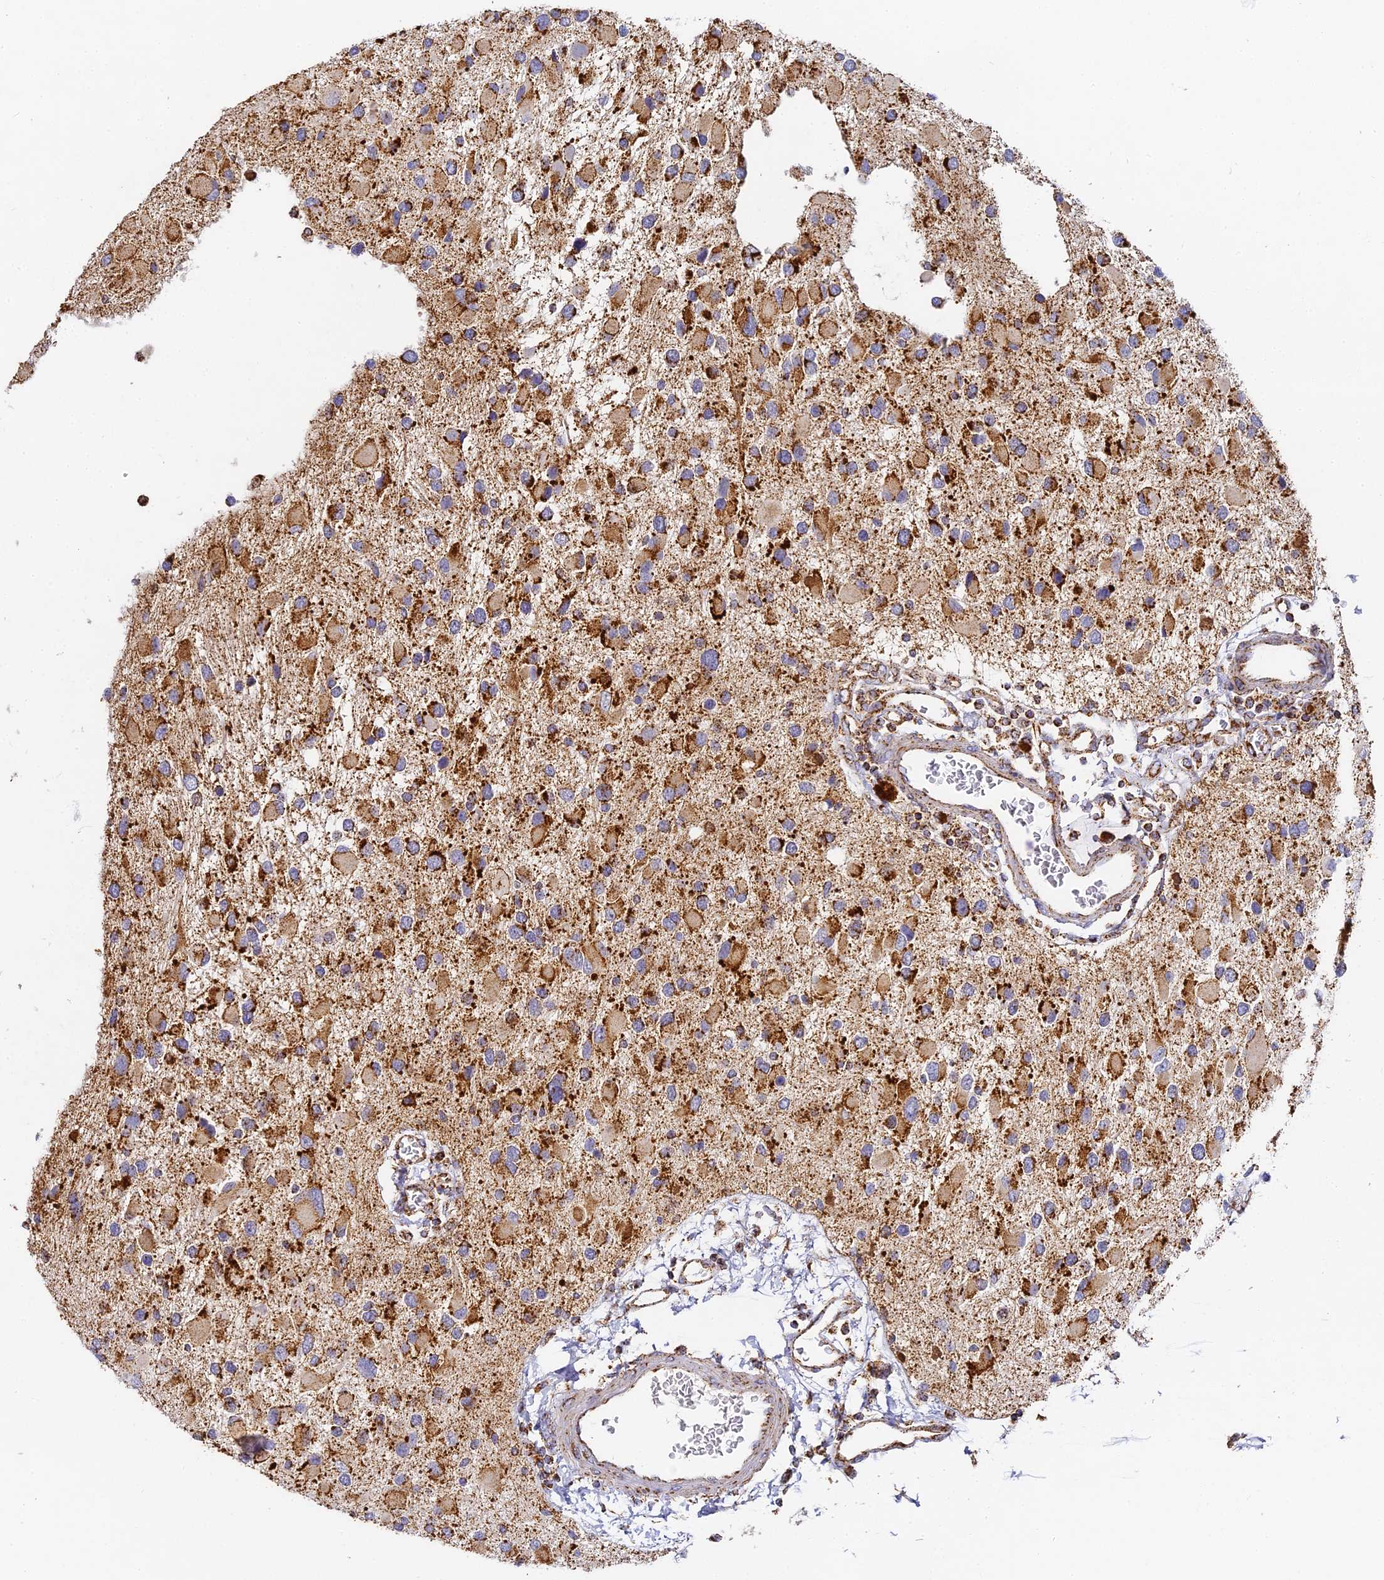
{"staining": {"intensity": "strong", "quantity": "25%-75%", "location": "cytoplasmic/membranous"}, "tissue": "glioma", "cell_type": "Tumor cells", "image_type": "cancer", "snomed": [{"axis": "morphology", "description": "Glioma, malignant, High grade"}, {"axis": "topography", "description": "Brain"}], "caption": "High-grade glioma (malignant) stained for a protein (brown) shows strong cytoplasmic/membranous positive positivity in approximately 25%-75% of tumor cells.", "gene": "DONSON", "patient": {"sex": "male", "age": 53}}